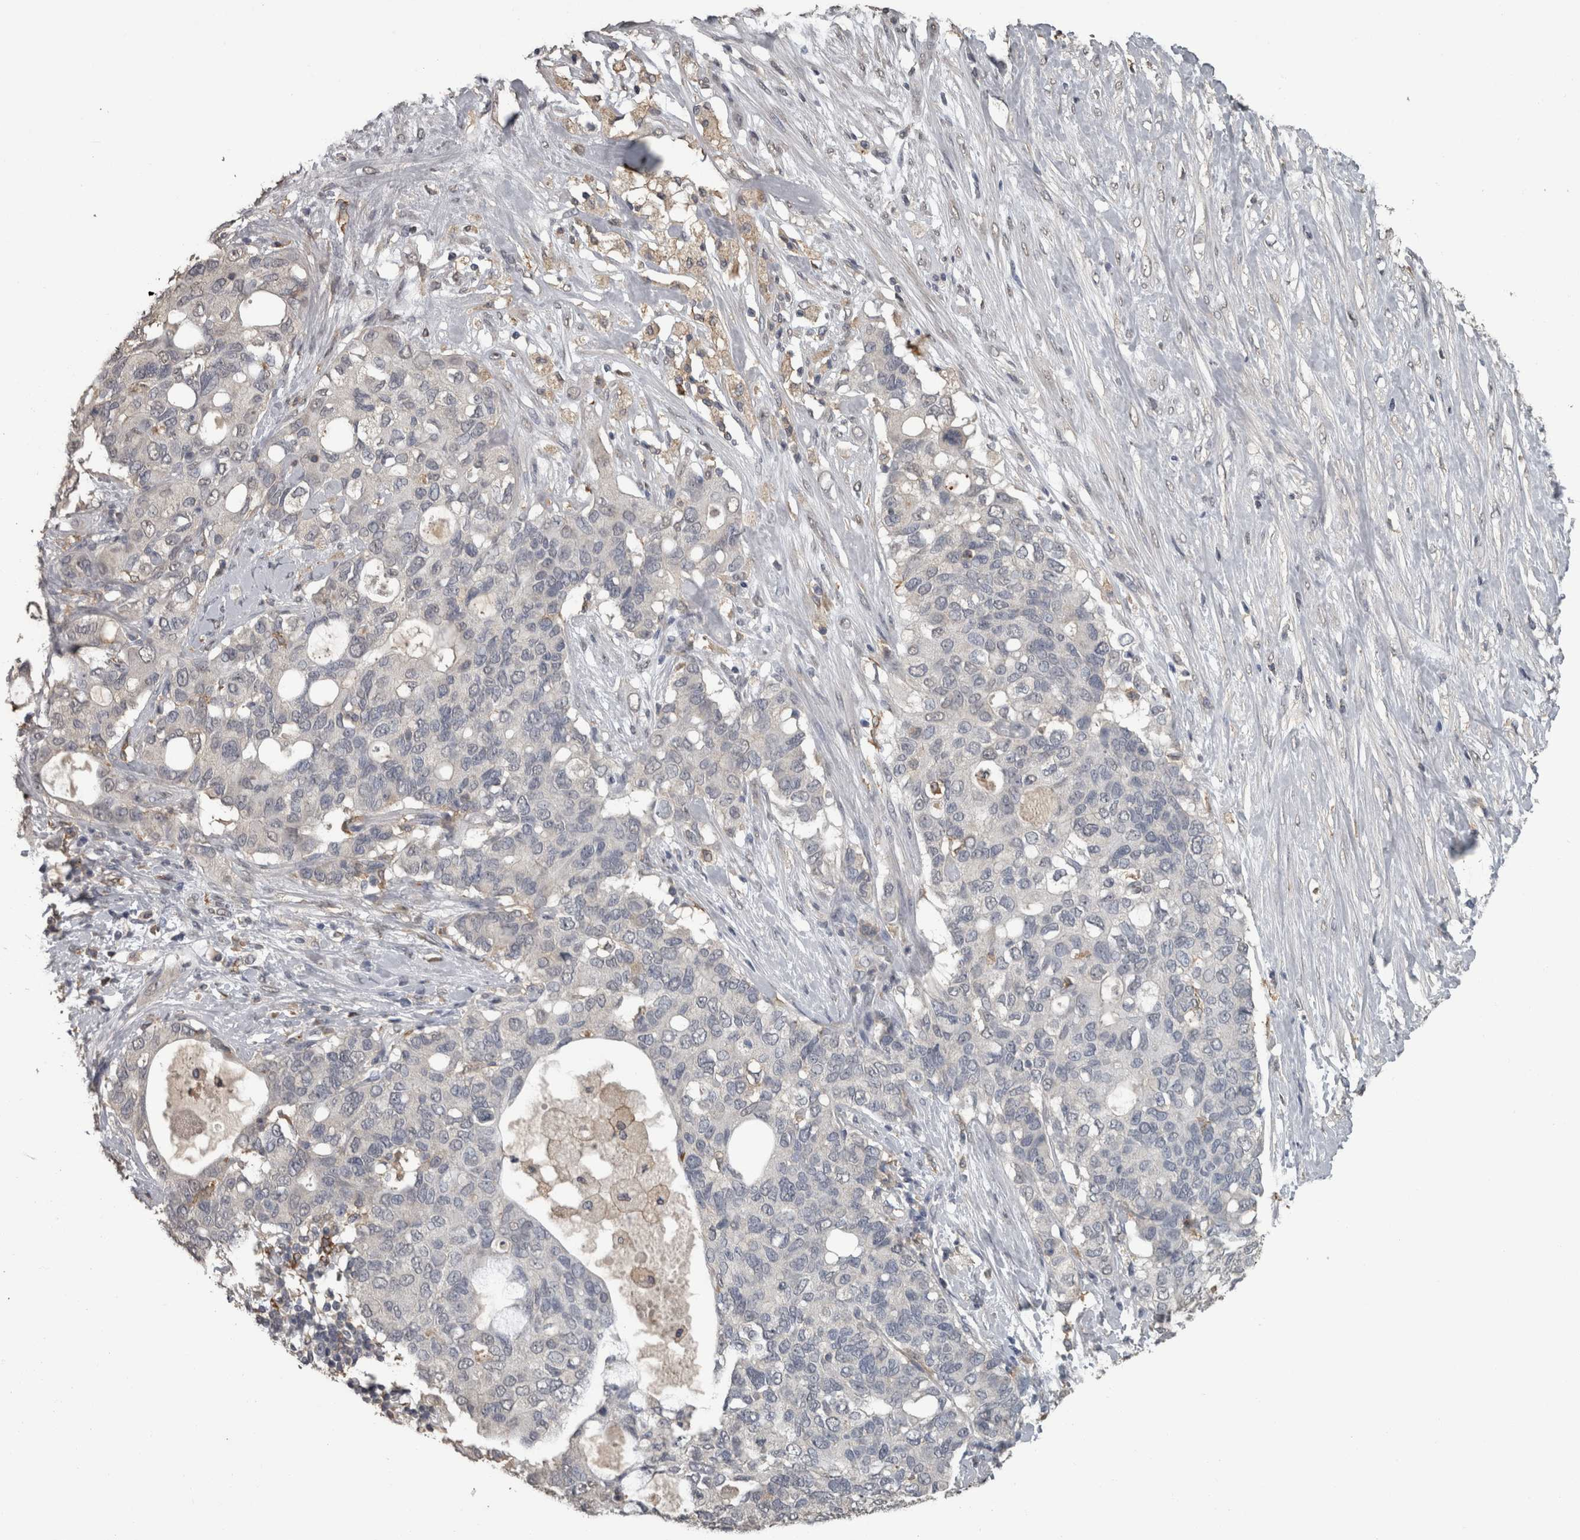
{"staining": {"intensity": "negative", "quantity": "none", "location": "none"}, "tissue": "pancreatic cancer", "cell_type": "Tumor cells", "image_type": "cancer", "snomed": [{"axis": "morphology", "description": "Adenocarcinoma, NOS"}, {"axis": "topography", "description": "Pancreas"}], "caption": "Immunohistochemistry image of adenocarcinoma (pancreatic) stained for a protein (brown), which shows no expression in tumor cells.", "gene": "PIK3AP1", "patient": {"sex": "female", "age": 56}}